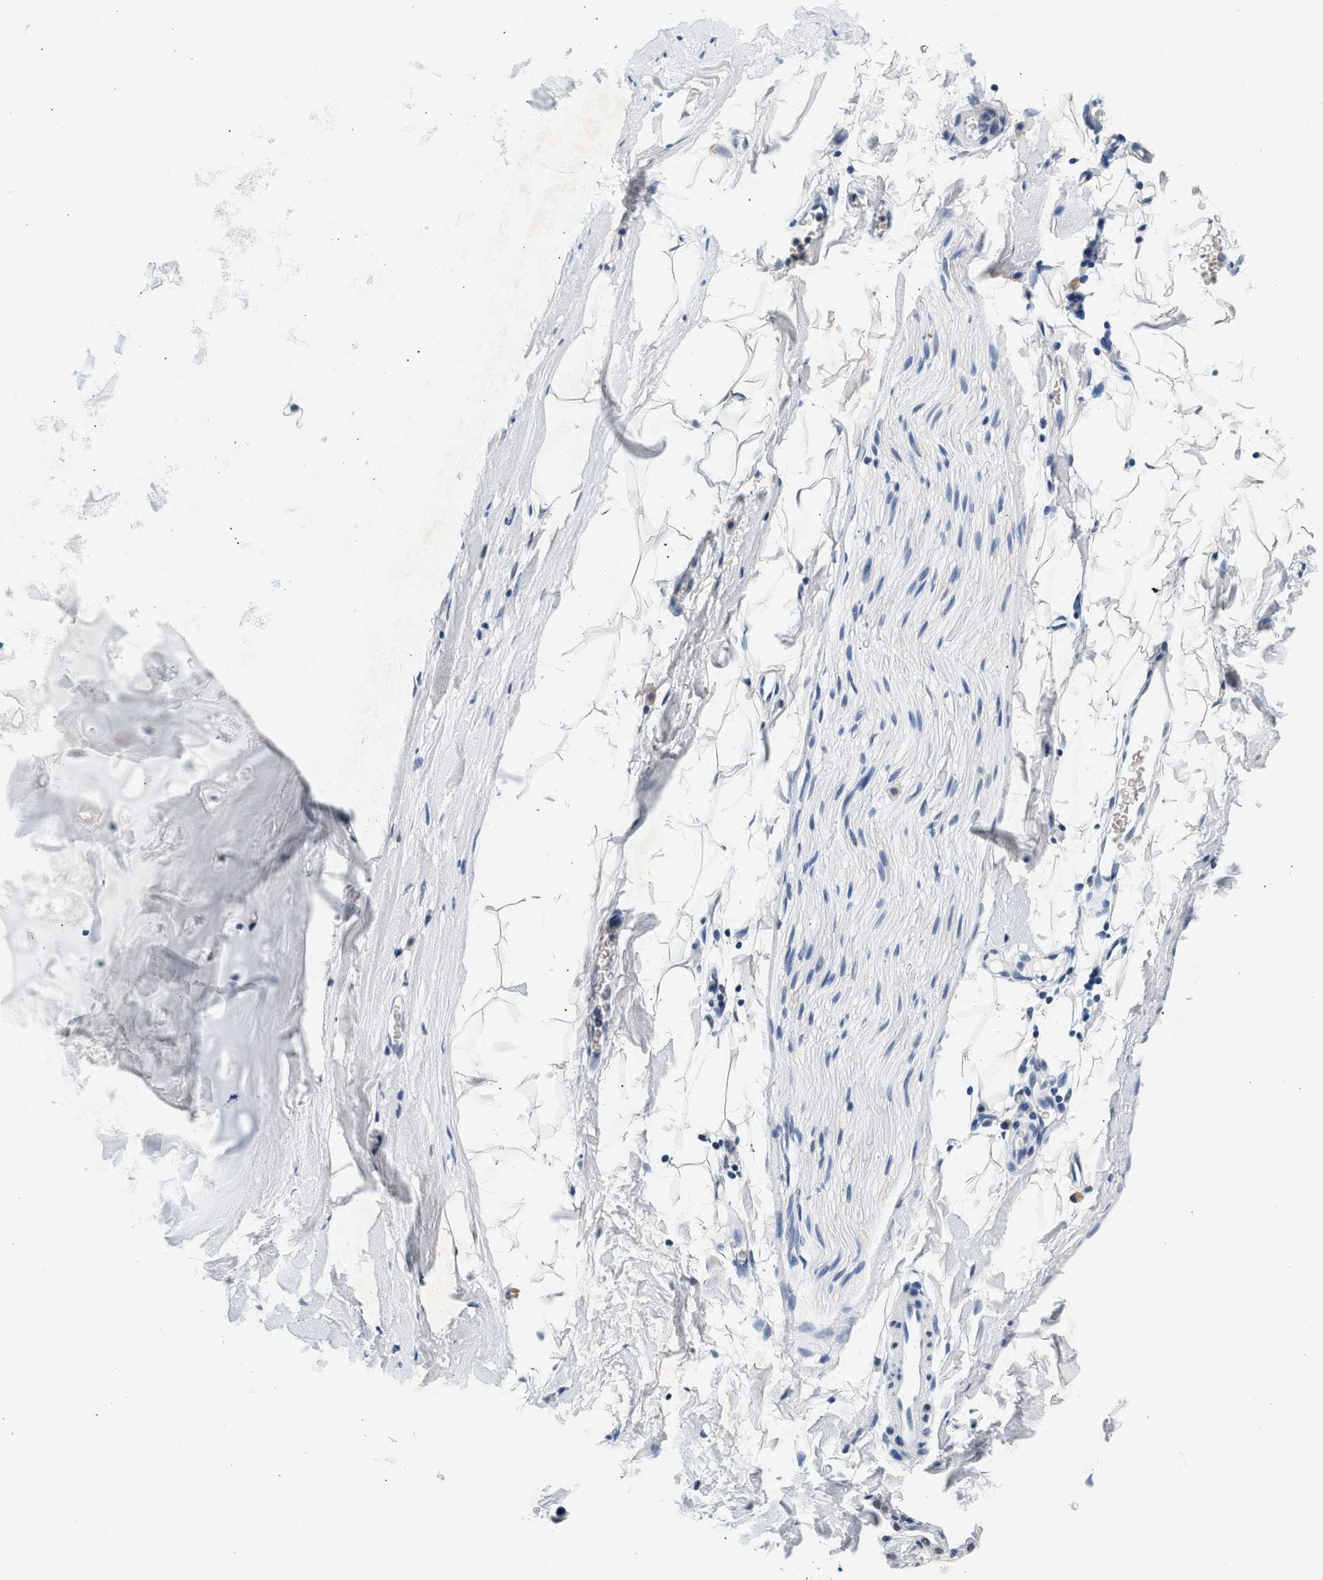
{"staining": {"intensity": "negative", "quantity": "none", "location": "none"}, "tissue": "adipose tissue", "cell_type": "Adipocytes", "image_type": "normal", "snomed": [{"axis": "morphology", "description": "Normal tissue, NOS"}, {"axis": "topography", "description": "Cartilage tissue"}, {"axis": "topography", "description": "Bronchus"}], "caption": "Protein analysis of benign adipose tissue displays no significant staining in adipocytes.", "gene": "ATF2", "patient": {"sex": "female", "age": 53}}